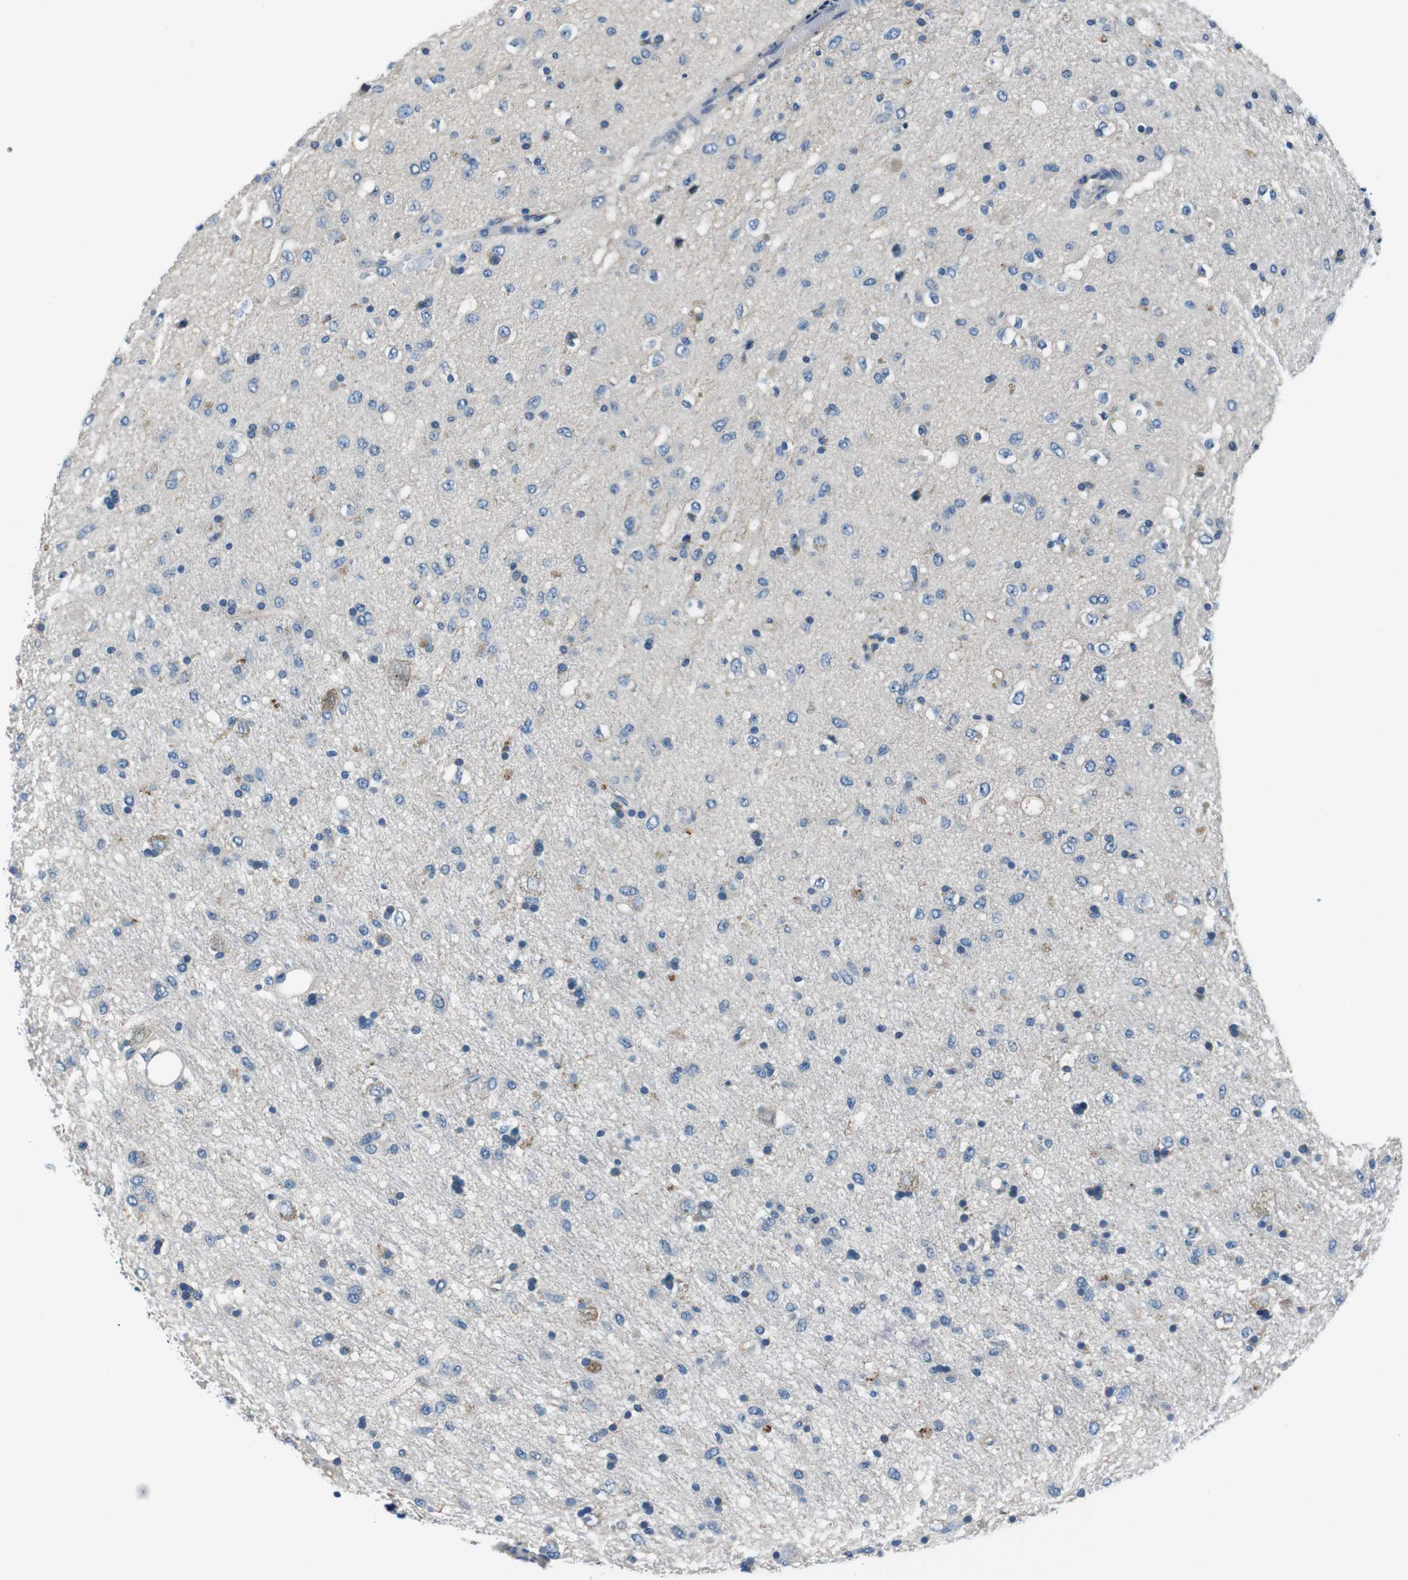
{"staining": {"intensity": "negative", "quantity": "none", "location": "none"}, "tissue": "glioma", "cell_type": "Tumor cells", "image_type": "cancer", "snomed": [{"axis": "morphology", "description": "Glioma, malignant, Low grade"}, {"axis": "topography", "description": "Brain"}], "caption": "There is no significant expression in tumor cells of malignant glioma (low-grade).", "gene": "CASQ1", "patient": {"sex": "male", "age": 77}}